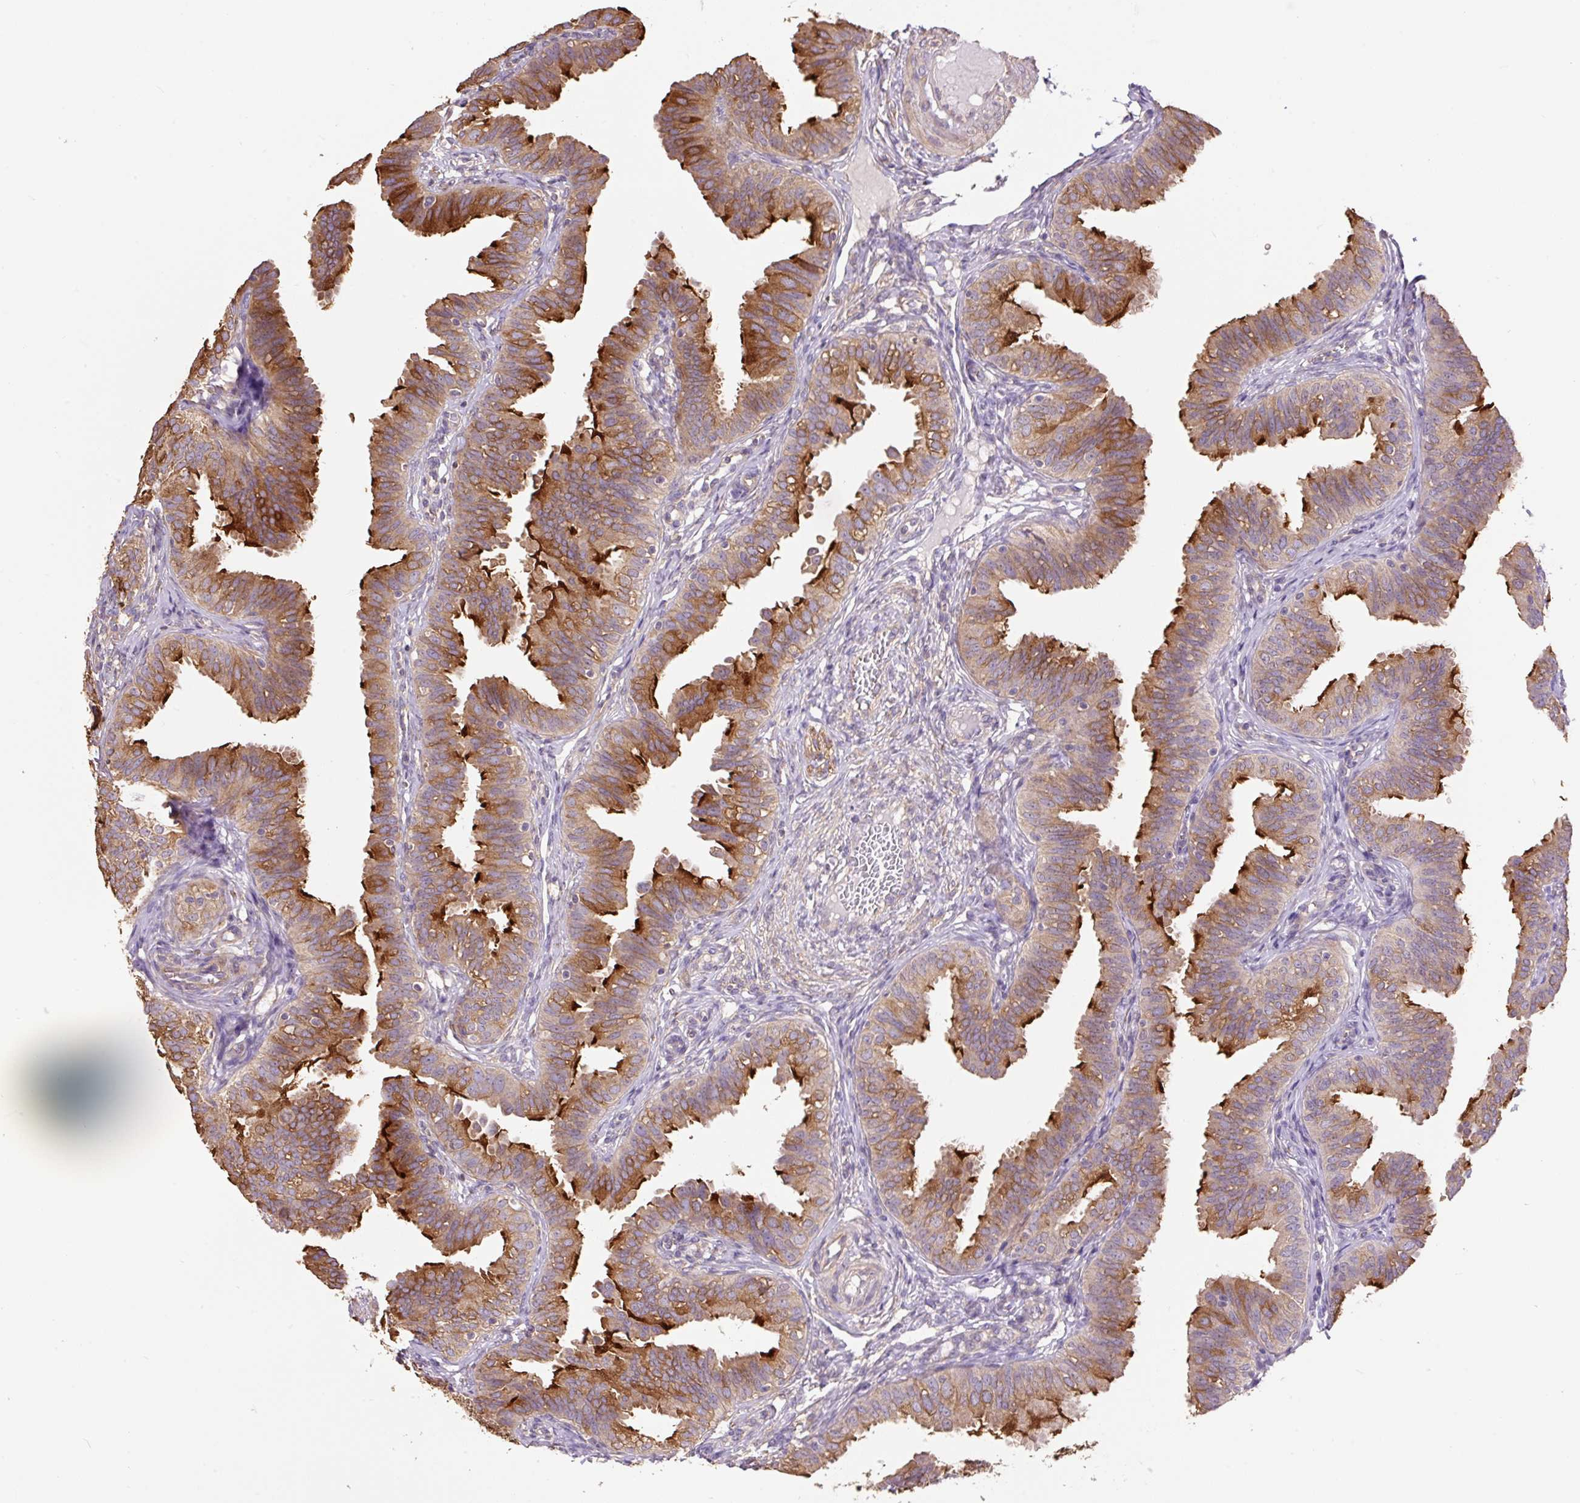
{"staining": {"intensity": "strong", "quantity": ">75%", "location": "cytoplasmic/membranous"}, "tissue": "fallopian tube", "cell_type": "Glandular cells", "image_type": "normal", "snomed": [{"axis": "morphology", "description": "Normal tissue, NOS"}, {"axis": "topography", "description": "Fallopian tube"}], "caption": "Immunohistochemical staining of normal human fallopian tube exhibits high levels of strong cytoplasmic/membranous staining in about >75% of glandular cells. Using DAB (brown) and hematoxylin (blue) stains, captured at high magnification using brightfield microscopy.", "gene": "COX8A", "patient": {"sex": "female", "age": 35}}